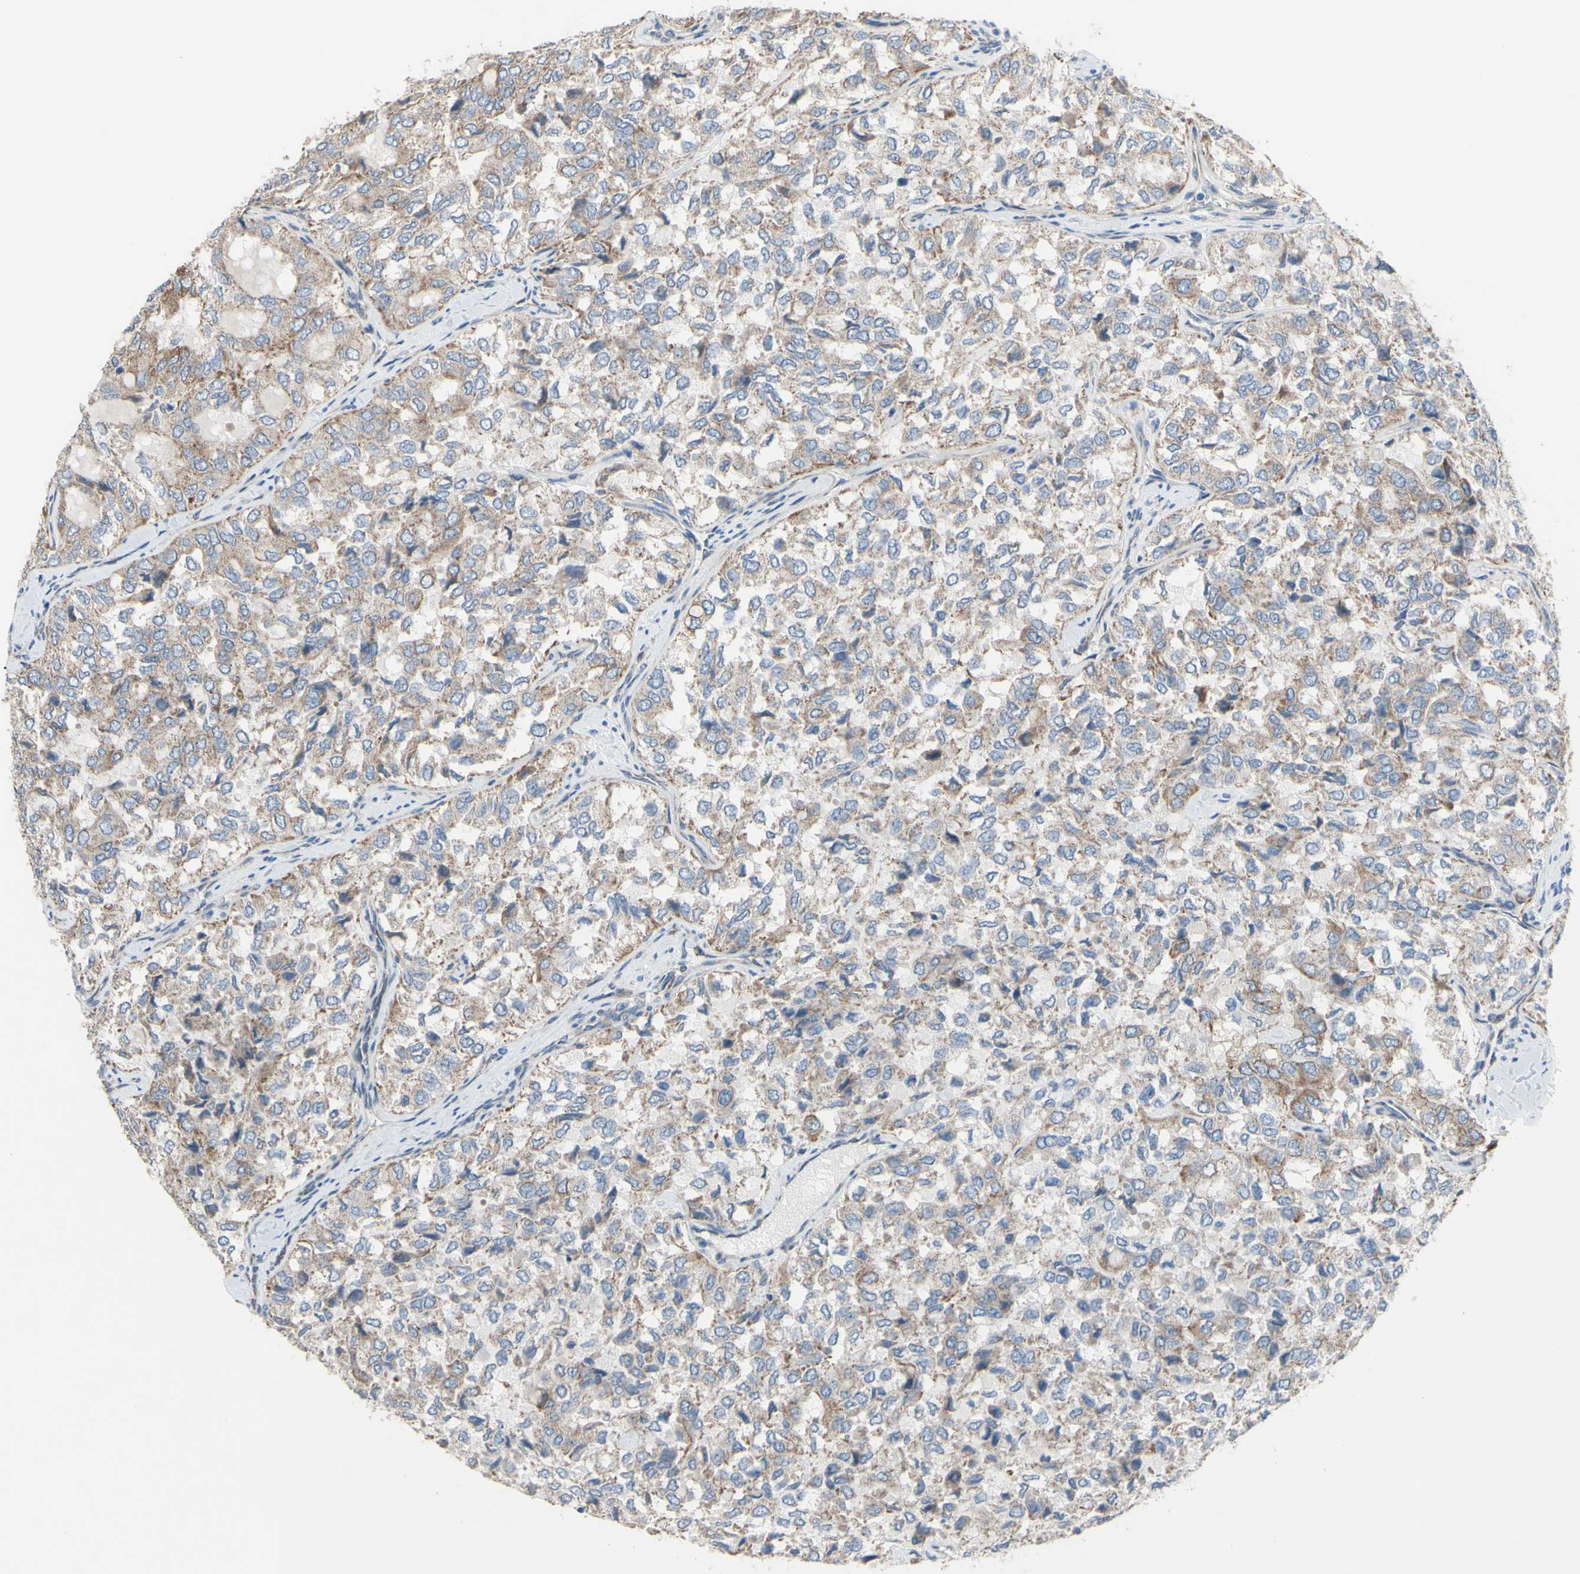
{"staining": {"intensity": "moderate", "quantity": "25%-75%", "location": "cytoplasmic/membranous"}, "tissue": "thyroid cancer", "cell_type": "Tumor cells", "image_type": "cancer", "snomed": [{"axis": "morphology", "description": "Follicular adenoma carcinoma, NOS"}, {"axis": "topography", "description": "Thyroid gland"}], "caption": "An image showing moderate cytoplasmic/membranous staining in approximately 25%-75% of tumor cells in thyroid cancer (follicular adenoma carcinoma), as visualized by brown immunohistochemical staining.", "gene": "GRAMD2B", "patient": {"sex": "male", "age": 75}}